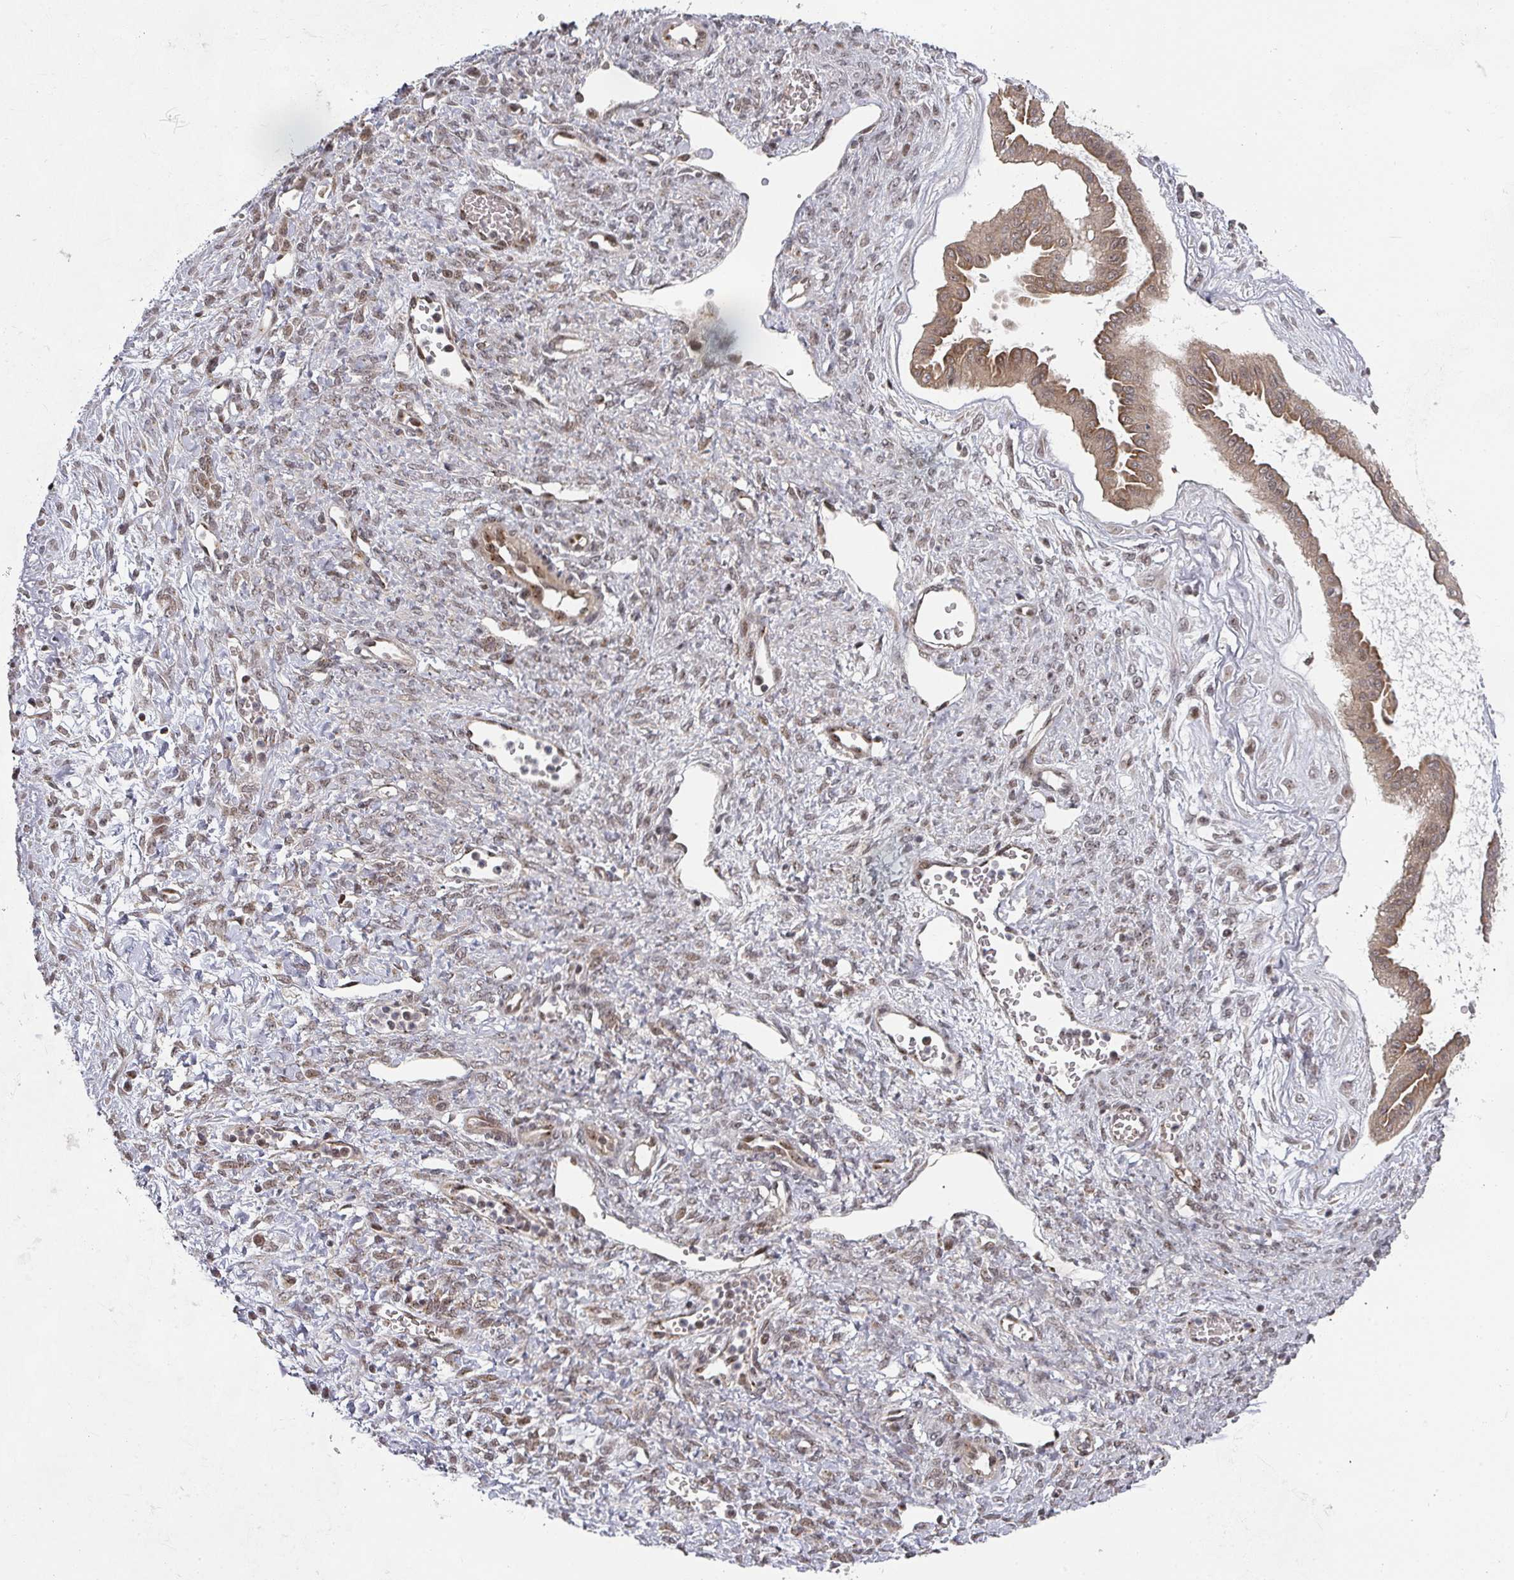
{"staining": {"intensity": "moderate", "quantity": ">75%", "location": "cytoplasmic/membranous"}, "tissue": "ovarian cancer", "cell_type": "Tumor cells", "image_type": "cancer", "snomed": [{"axis": "morphology", "description": "Cystadenocarcinoma, mucinous, NOS"}, {"axis": "topography", "description": "Ovary"}], "caption": "Human ovarian cancer (mucinous cystadenocarcinoma) stained with a protein marker exhibits moderate staining in tumor cells.", "gene": "KIF1C", "patient": {"sex": "female", "age": 73}}